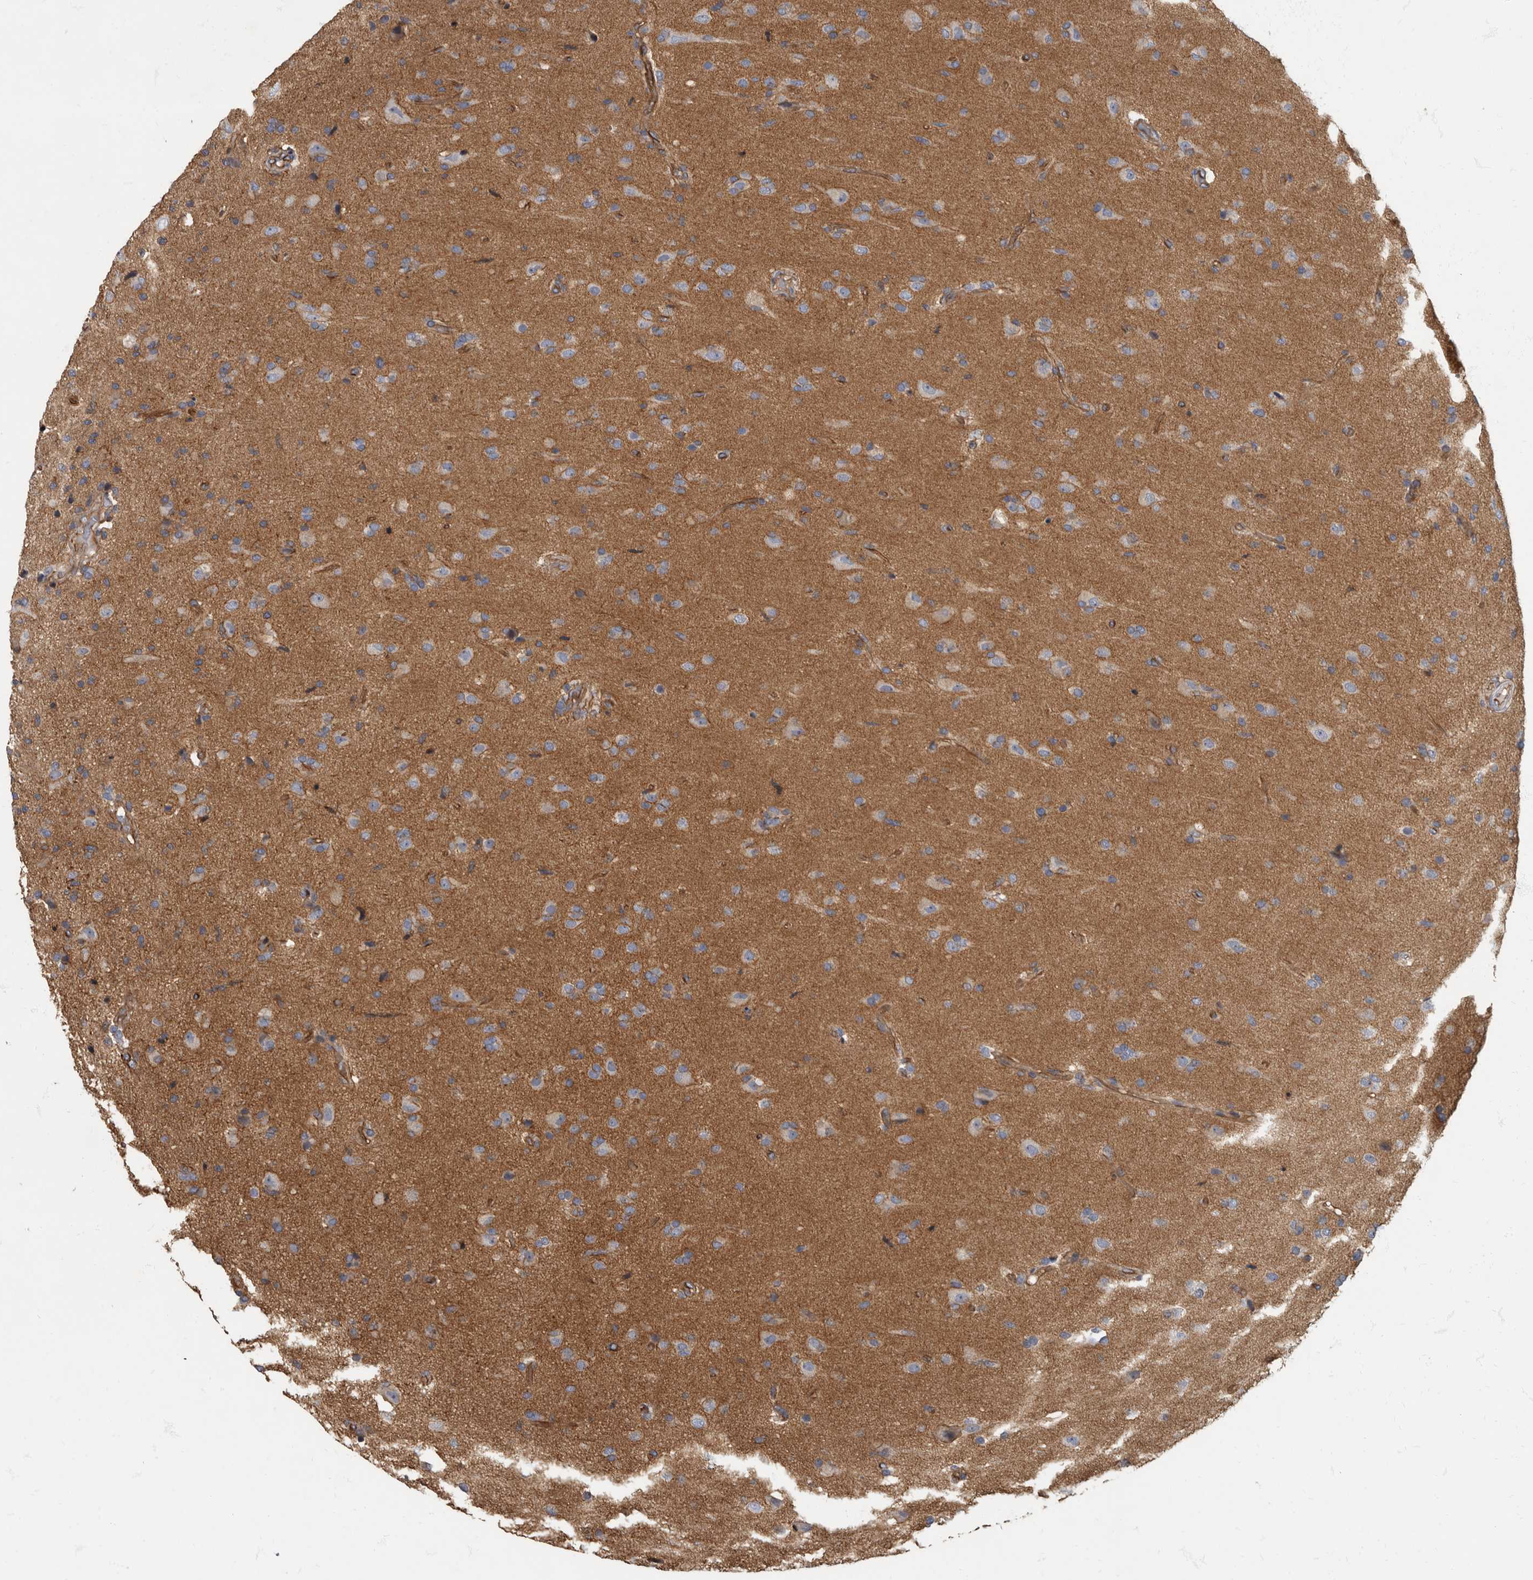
{"staining": {"intensity": "negative", "quantity": "none", "location": "none"}, "tissue": "glioma", "cell_type": "Tumor cells", "image_type": "cancer", "snomed": [{"axis": "morphology", "description": "Glioma, malignant, High grade"}, {"axis": "topography", "description": "Brain"}], "caption": "A micrograph of malignant glioma (high-grade) stained for a protein shows no brown staining in tumor cells.", "gene": "PDK1", "patient": {"sex": "male", "age": 72}}